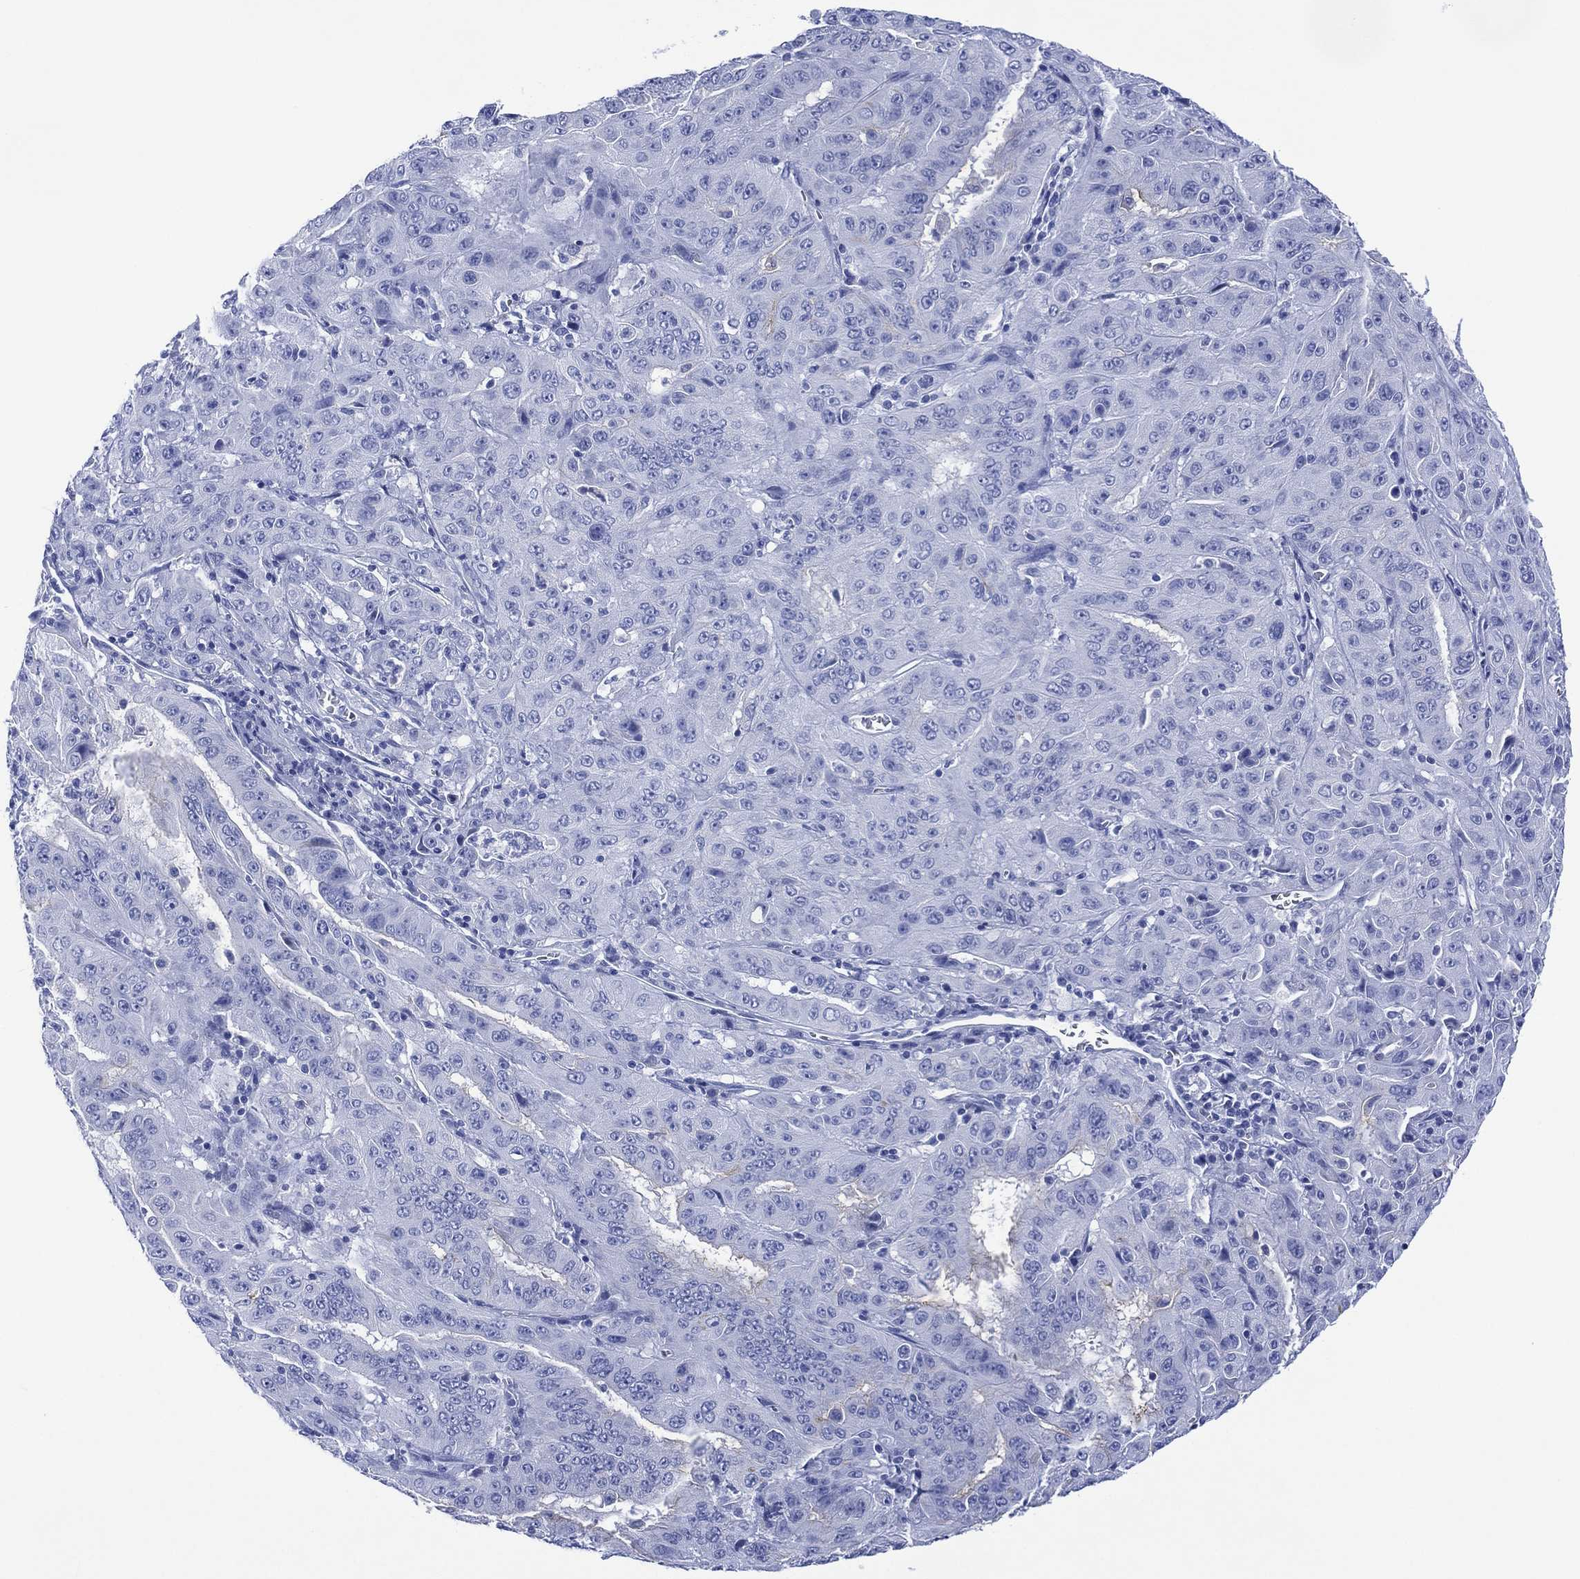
{"staining": {"intensity": "negative", "quantity": "none", "location": "none"}, "tissue": "pancreatic cancer", "cell_type": "Tumor cells", "image_type": "cancer", "snomed": [{"axis": "morphology", "description": "Adenocarcinoma, NOS"}, {"axis": "topography", "description": "Pancreas"}], "caption": "There is no significant expression in tumor cells of adenocarcinoma (pancreatic).", "gene": "DPP4", "patient": {"sex": "male", "age": 63}}